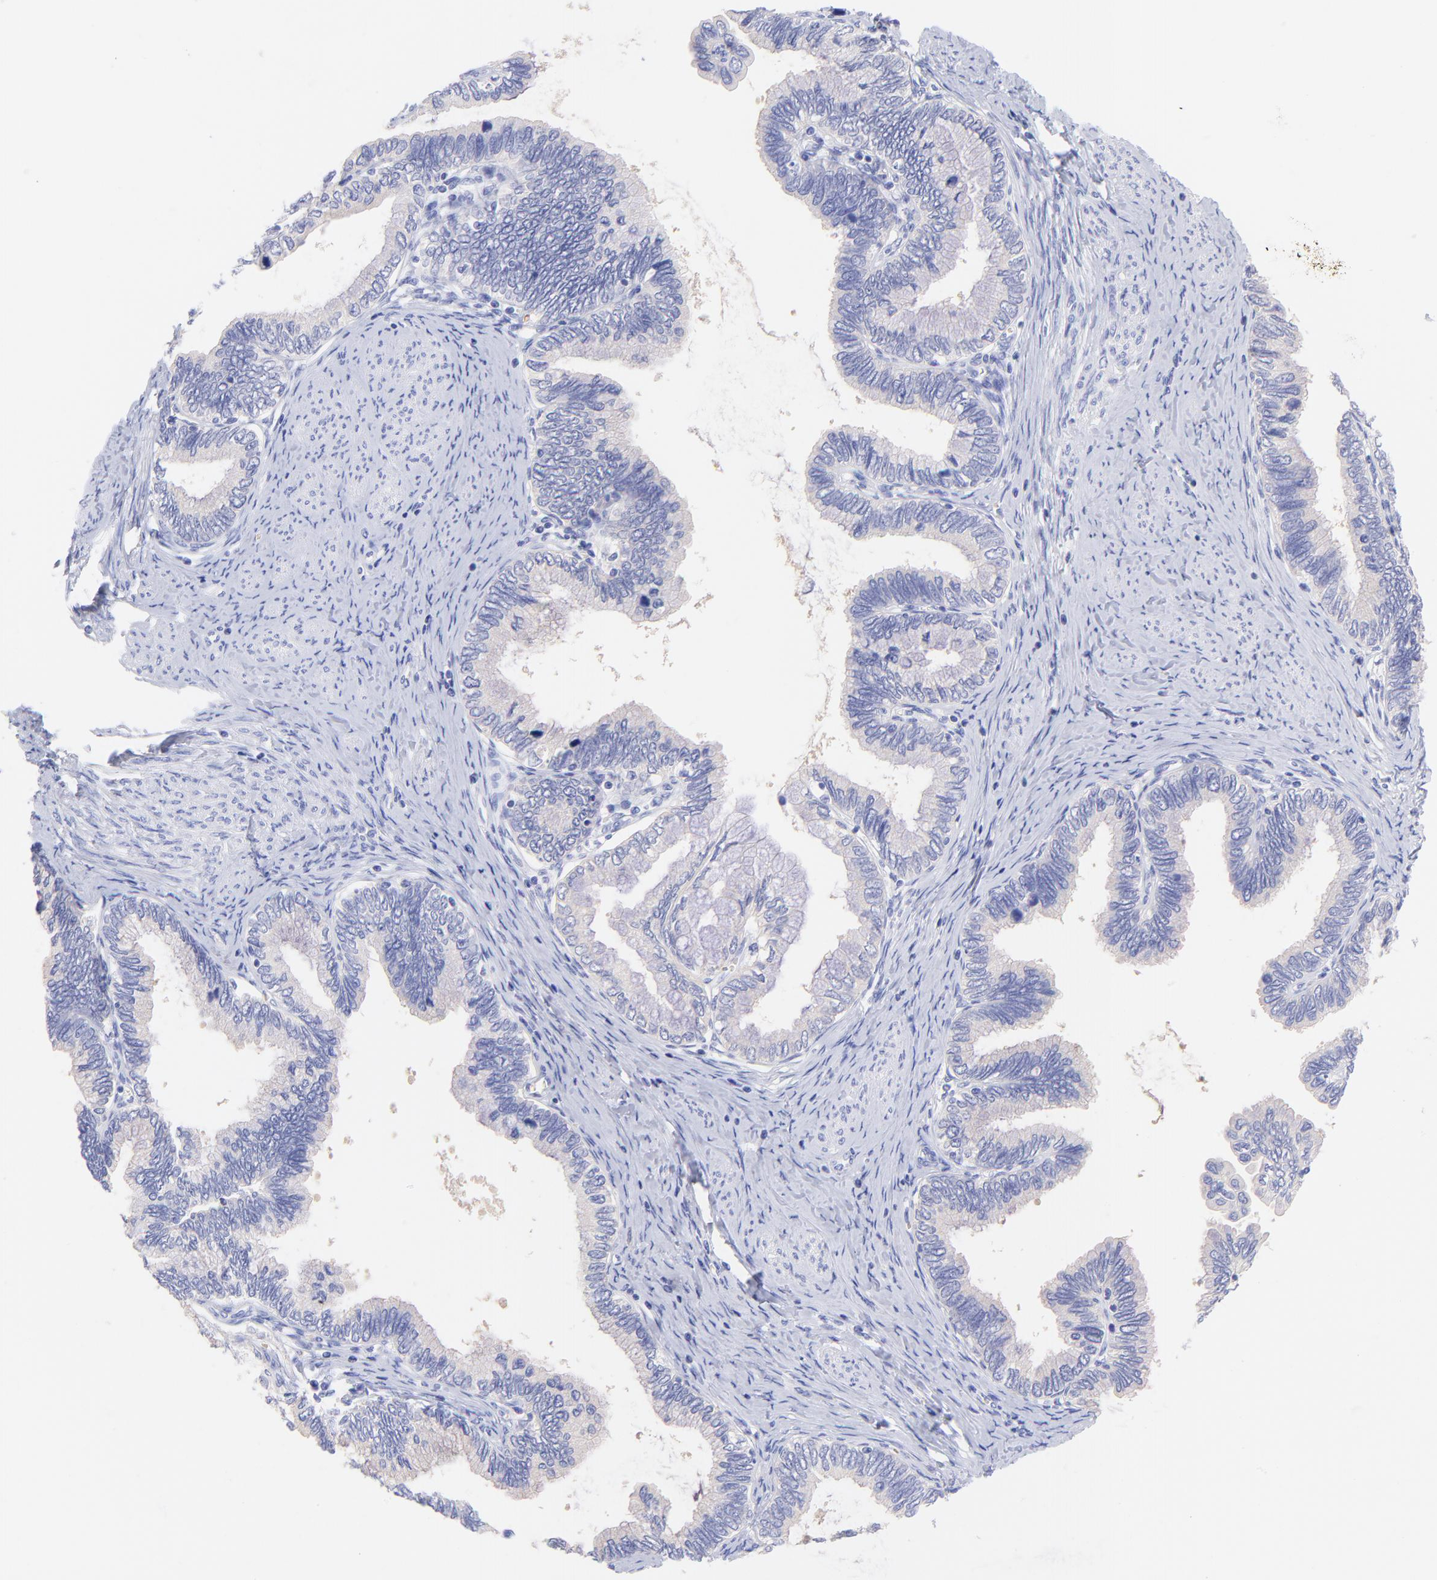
{"staining": {"intensity": "negative", "quantity": "none", "location": "none"}, "tissue": "cervical cancer", "cell_type": "Tumor cells", "image_type": "cancer", "snomed": [{"axis": "morphology", "description": "Adenocarcinoma, NOS"}, {"axis": "topography", "description": "Cervix"}], "caption": "Tumor cells show no significant positivity in adenocarcinoma (cervical).", "gene": "FRMPD3", "patient": {"sex": "female", "age": 49}}